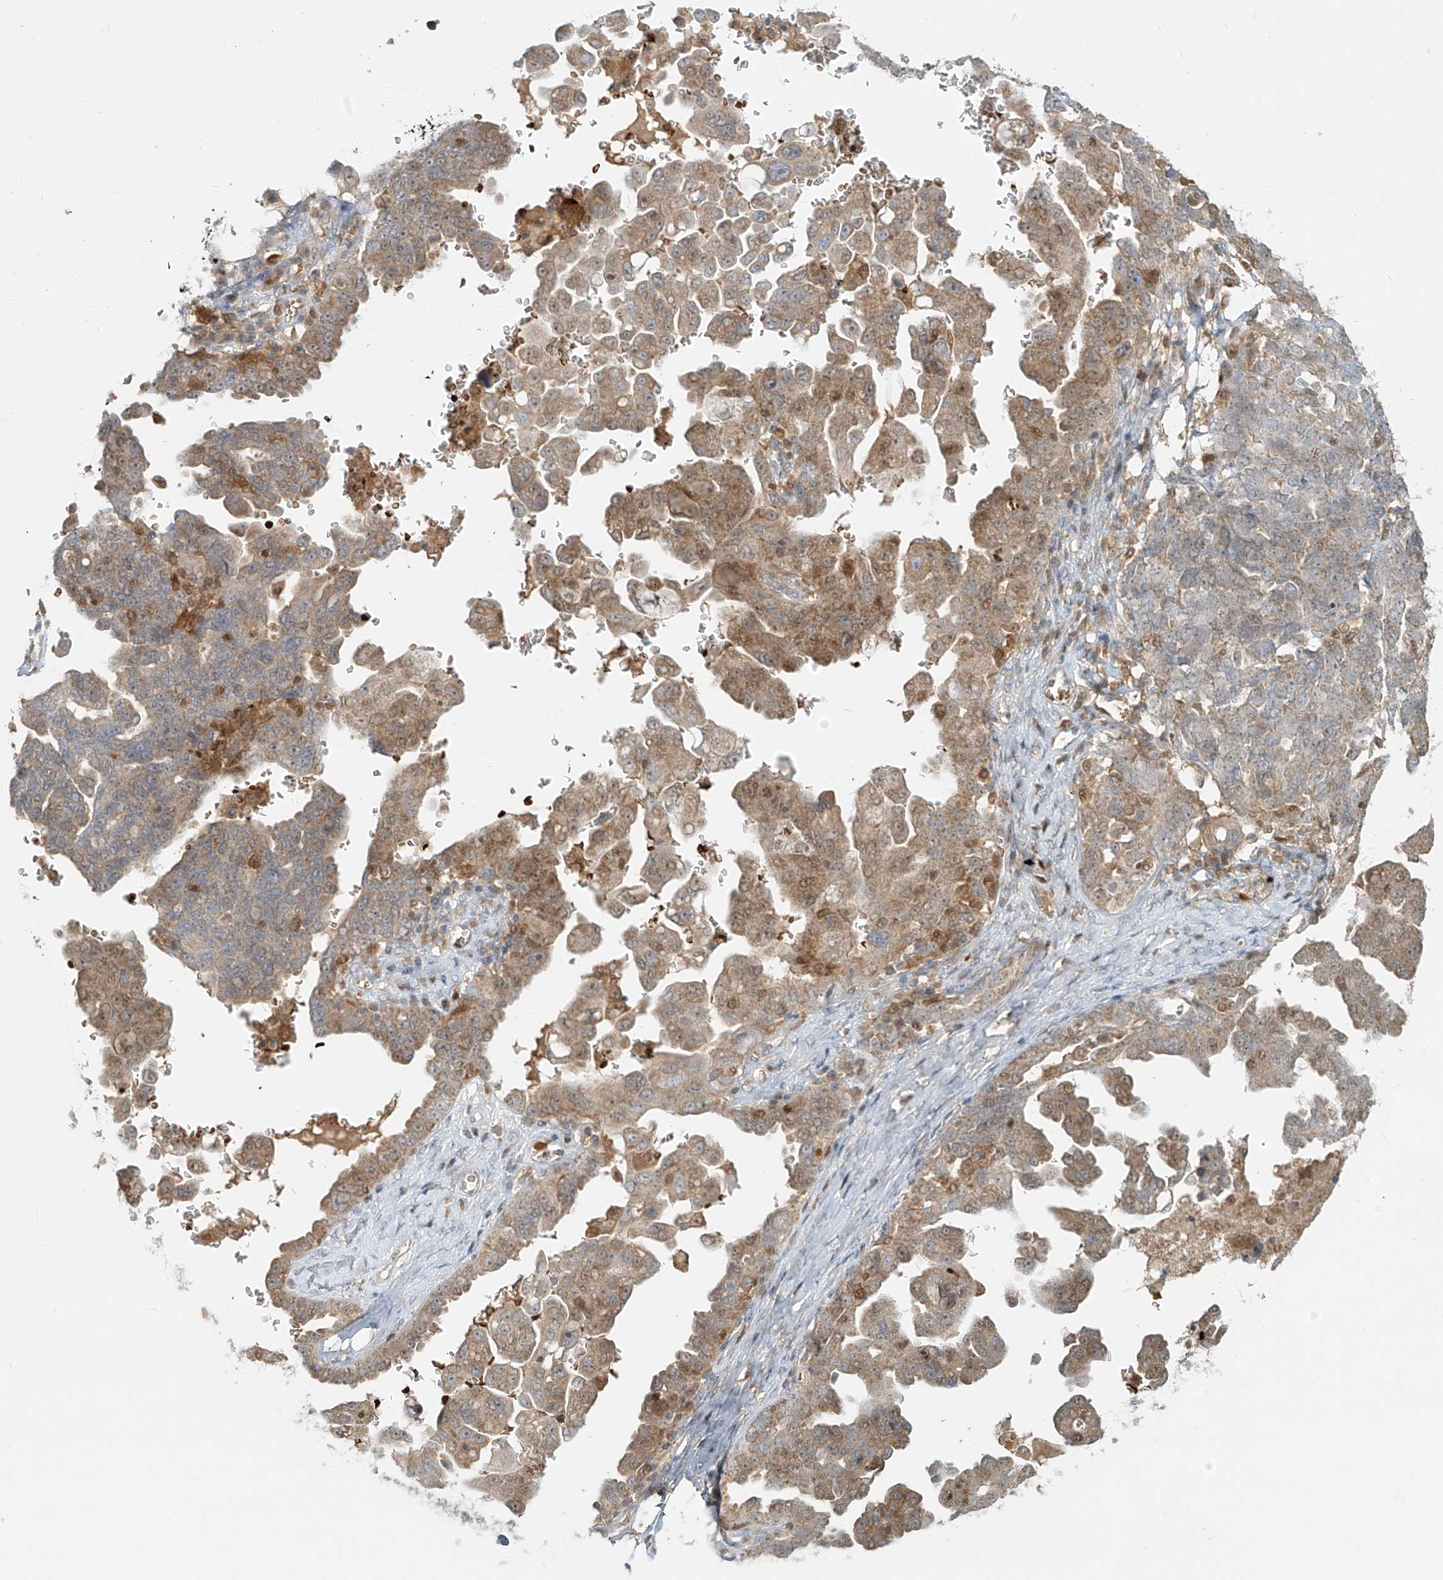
{"staining": {"intensity": "weak", "quantity": ">75%", "location": "cytoplasmic/membranous,nuclear"}, "tissue": "ovarian cancer", "cell_type": "Tumor cells", "image_type": "cancer", "snomed": [{"axis": "morphology", "description": "Carcinoma, endometroid"}, {"axis": "topography", "description": "Ovary"}], "caption": "Protein staining exhibits weak cytoplasmic/membranous and nuclear staining in approximately >75% of tumor cells in ovarian endometroid carcinoma.", "gene": "FGD2", "patient": {"sex": "female", "age": 62}}